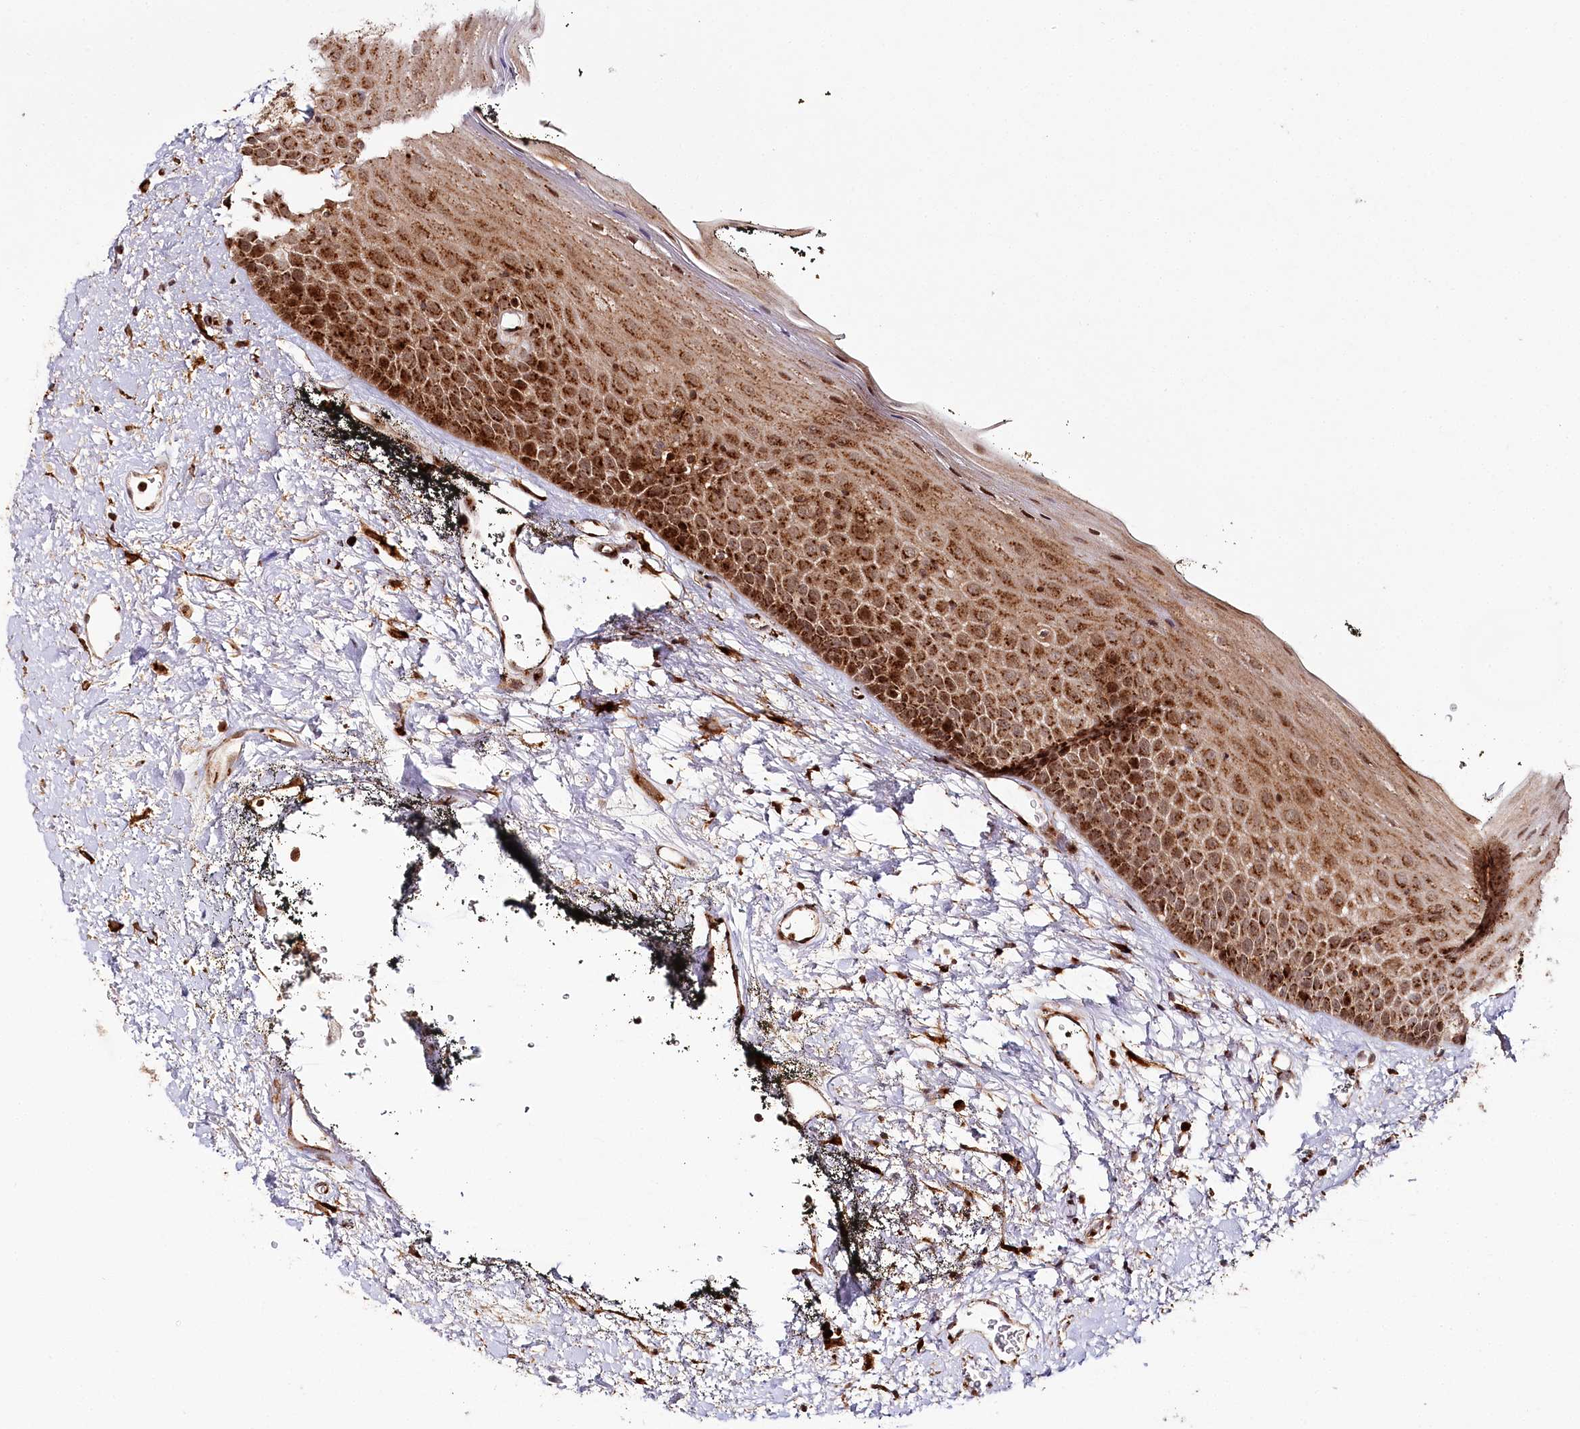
{"staining": {"intensity": "strong", "quantity": ">75%", "location": "cytoplasmic/membranous"}, "tissue": "oral mucosa", "cell_type": "Squamous epithelial cells", "image_type": "normal", "snomed": [{"axis": "morphology", "description": "Normal tissue, NOS"}, {"axis": "topography", "description": "Oral tissue"}], "caption": "DAB immunohistochemical staining of unremarkable human oral mucosa displays strong cytoplasmic/membranous protein expression in about >75% of squamous epithelial cells. The staining is performed using DAB brown chromogen to label protein expression. The nuclei are counter-stained blue using hematoxylin.", "gene": "COPG1", "patient": {"sex": "male", "age": 74}}